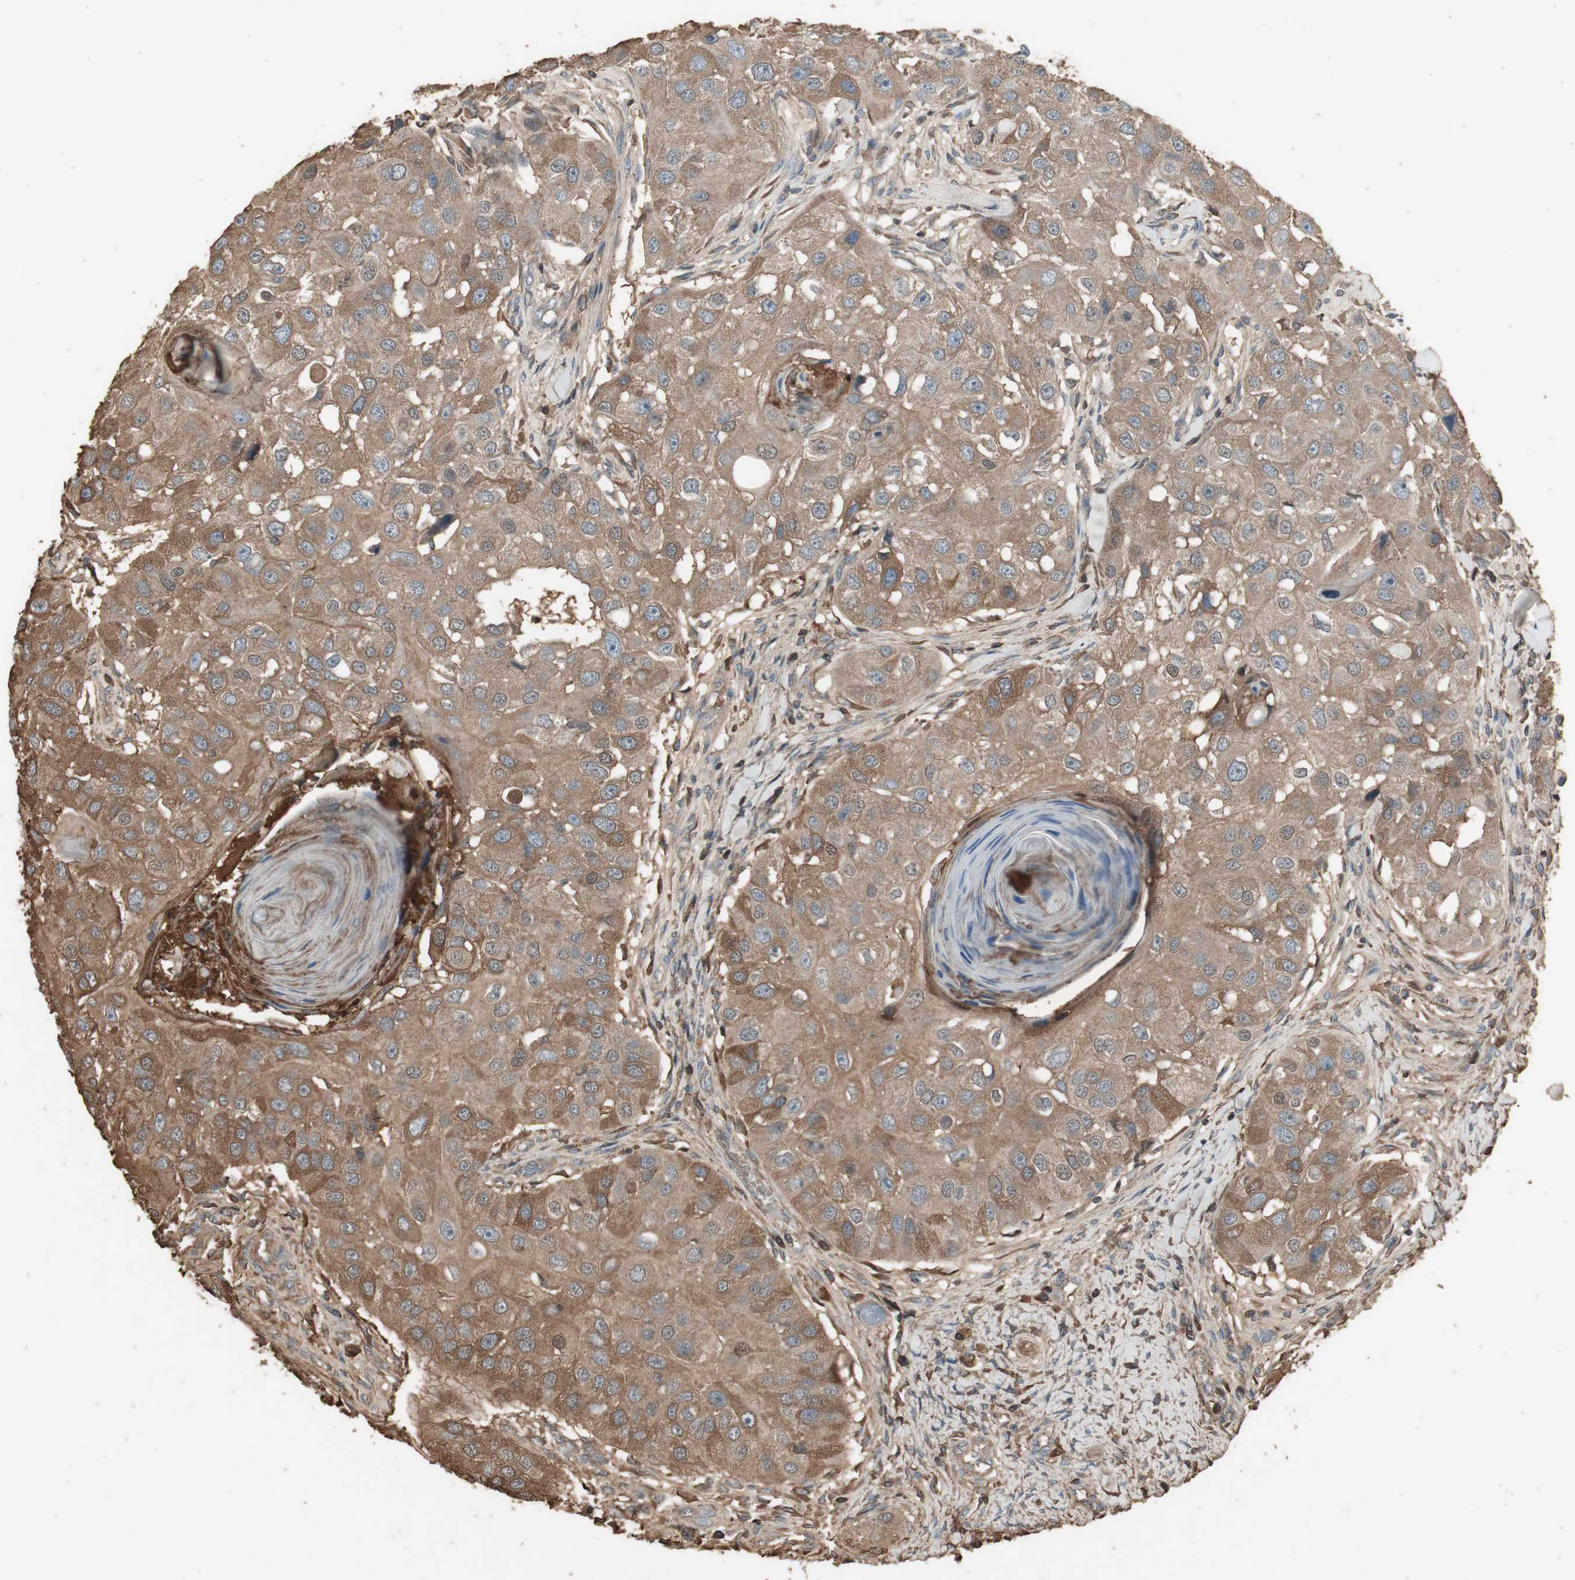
{"staining": {"intensity": "moderate", "quantity": ">75%", "location": "cytoplasmic/membranous"}, "tissue": "head and neck cancer", "cell_type": "Tumor cells", "image_type": "cancer", "snomed": [{"axis": "morphology", "description": "Normal tissue, NOS"}, {"axis": "morphology", "description": "Squamous cell carcinoma, NOS"}, {"axis": "topography", "description": "Skeletal muscle"}, {"axis": "topography", "description": "Head-Neck"}], "caption": "The photomicrograph exhibits staining of head and neck cancer, revealing moderate cytoplasmic/membranous protein positivity (brown color) within tumor cells. (DAB (3,3'-diaminobenzidine) IHC, brown staining for protein, blue staining for nuclei).", "gene": "MMP14", "patient": {"sex": "male", "age": 51}}